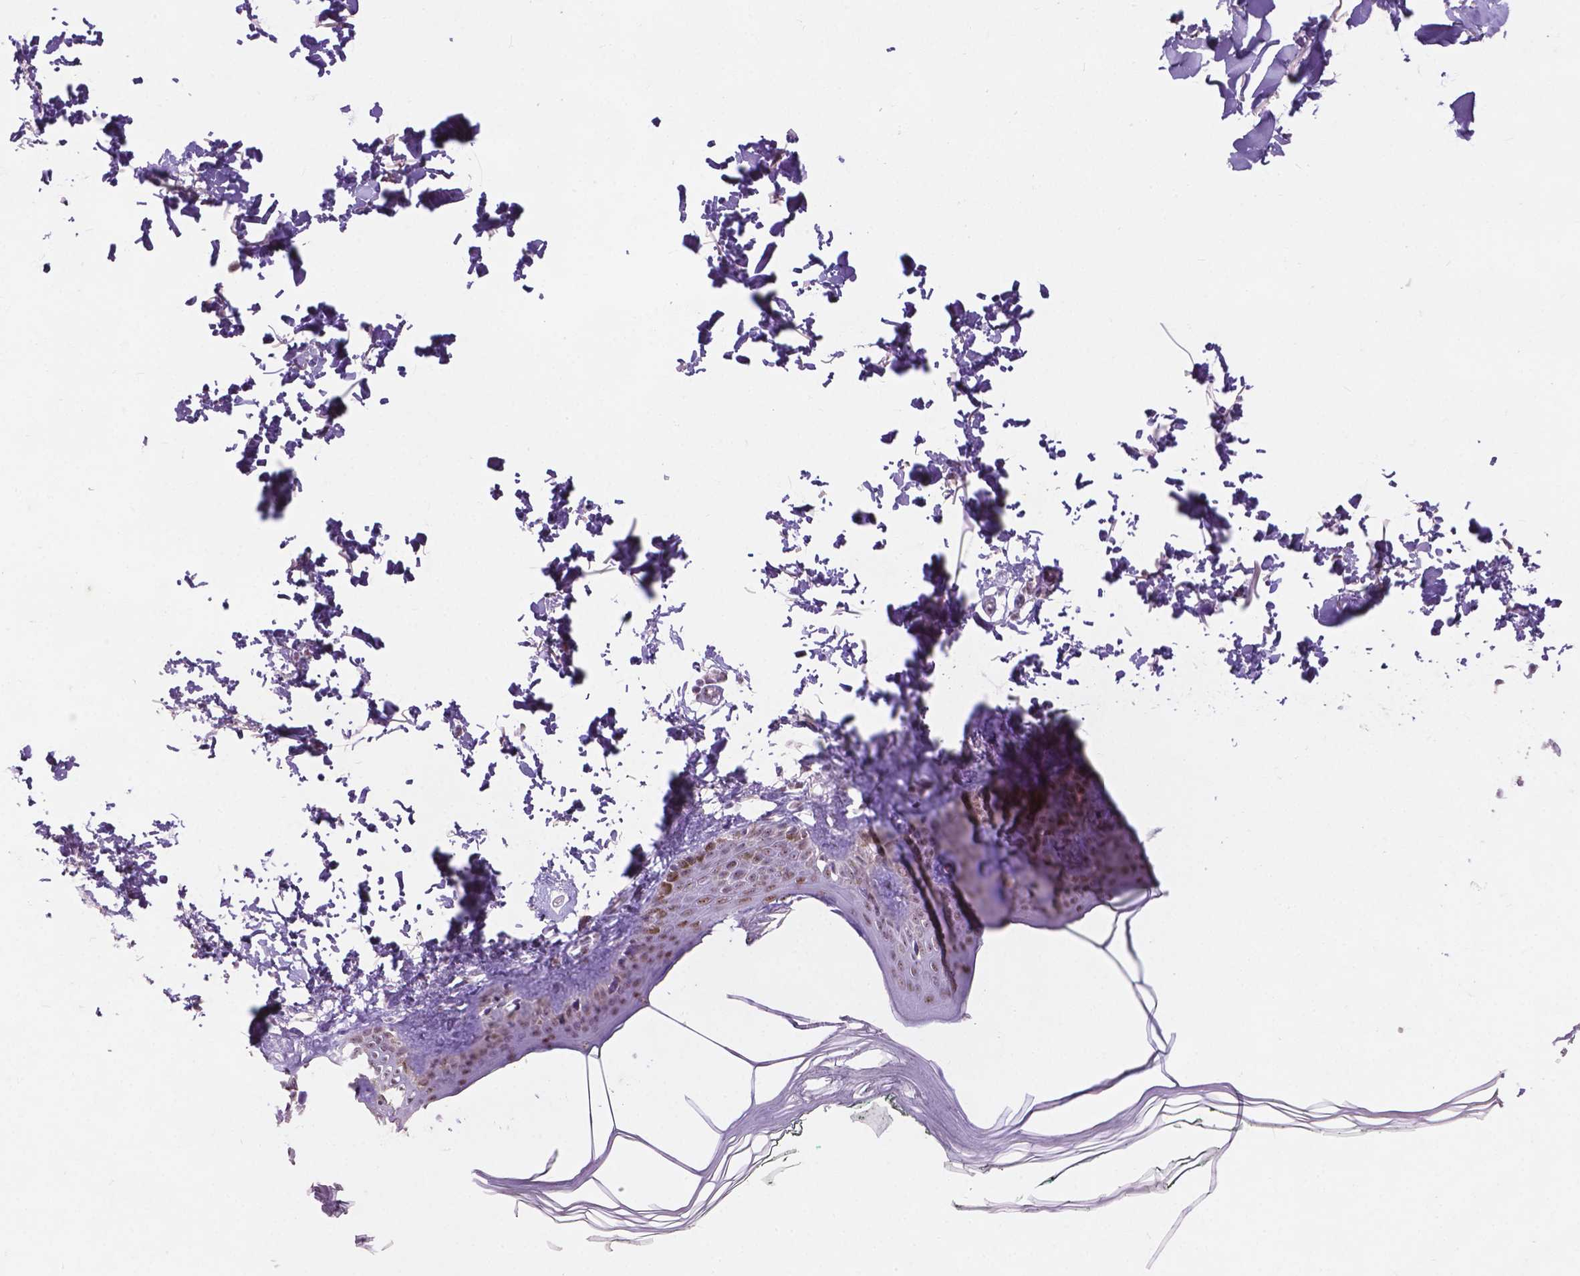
{"staining": {"intensity": "negative", "quantity": "none", "location": "none"}, "tissue": "skin", "cell_type": "Fibroblasts", "image_type": "normal", "snomed": [{"axis": "morphology", "description": "Normal tissue, NOS"}, {"axis": "topography", "description": "Skin"}, {"axis": "topography", "description": "Peripheral nerve tissue"}], "caption": "IHC histopathology image of normal skin: human skin stained with DAB (3,3'-diaminobenzidine) shows no significant protein positivity in fibroblasts.", "gene": "COIL", "patient": {"sex": "female", "age": 45}}